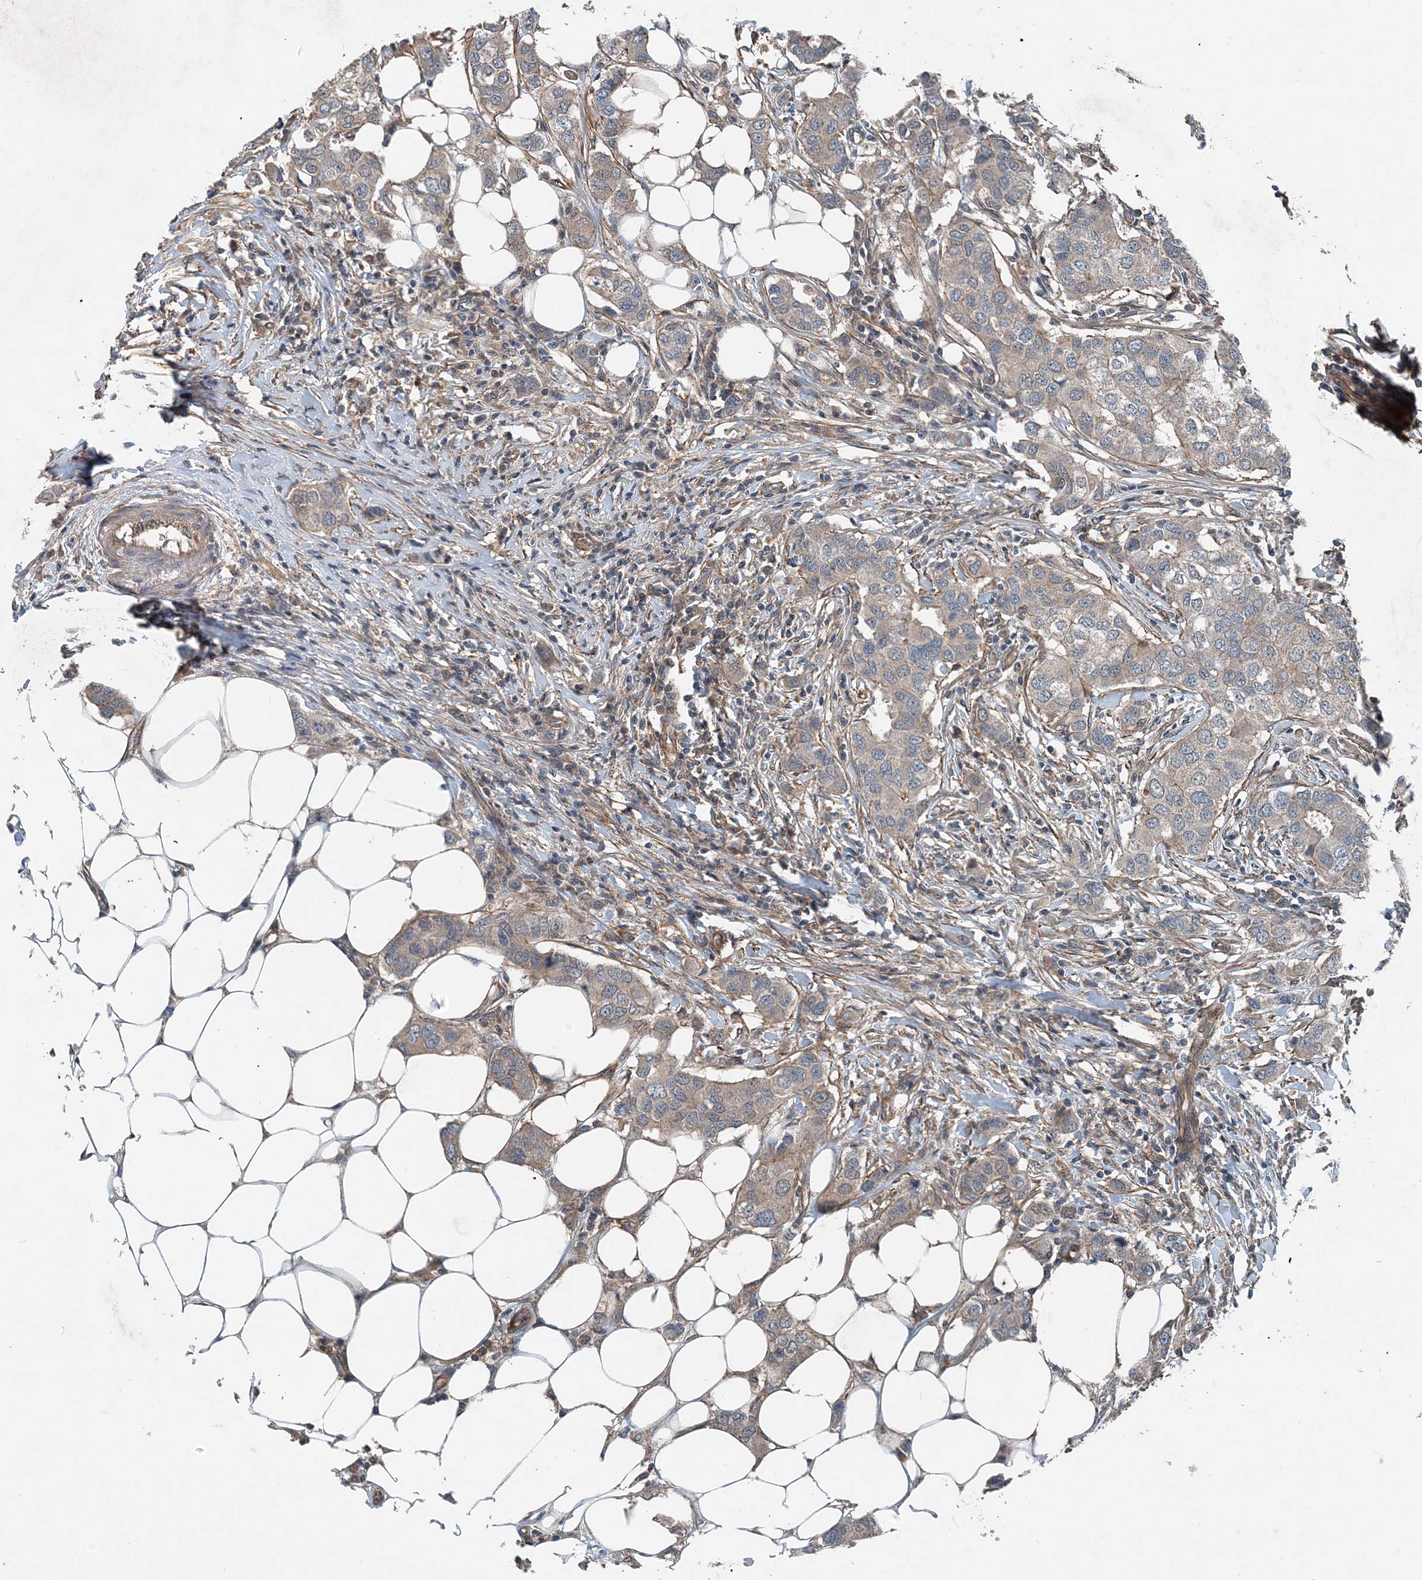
{"staining": {"intensity": "weak", "quantity": "25%-75%", "location": "cytoplasmic/membranous"}, "tissue": "breast cancer", "cell_type": "Tumor cells", "image_type": "cancer", "snomed": [{"axis": "morphology", "description": "Duct carcinoma"}, {"axis": "topography", "description": "Breast"}], "caption": "The histopathology image demonstrates a brown stain indicating the presence of a protein in the cytoplasmic/membranous of tumor cells in breast infiltrating ductal carcinoma. The staining was performed using DAB to visualize the protein expression in brown, while the nuclei were stained in blue with hematoxylin (Magnification: 20x).", "gene": "SMPD3", "patient": {"sex": "female", "age": 50}}